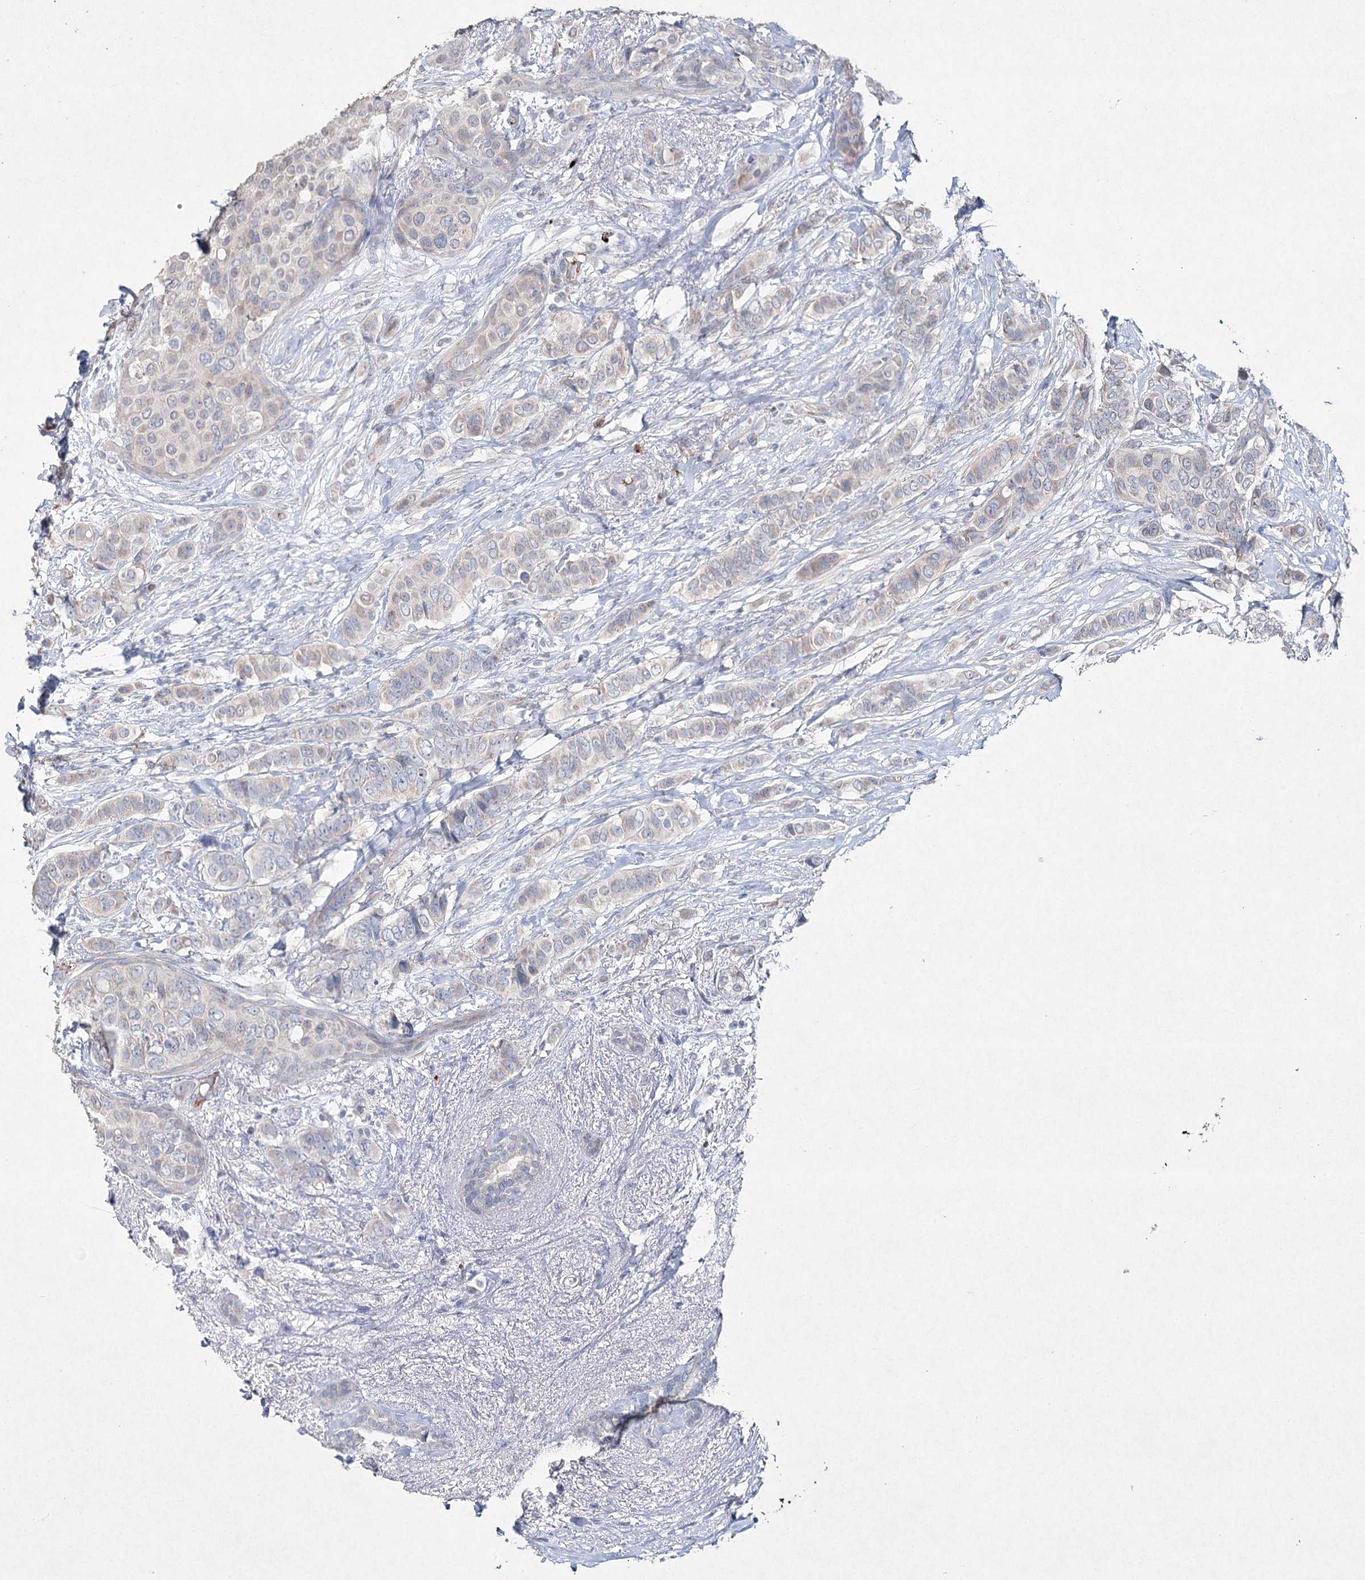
{"staining": {"intensity": "negative", "quantity": "none", "location": "none"}, "tissue": "breast cancer", "cell_type": "Tumor cells", "image_type": "cancer", "snomed": [{"axis": "morphology", "description": "Lobular carcinoma"}, {"axis": "topography", "description": "Breast"}], "caption": "This is a photomicrograph of immunohistochemistry (IHC) staining of lobular carcinoma (breast), which shows no expression in tumor cells.", "gene": "RFX6", "patient": {"sex": "female", "age": 51}}